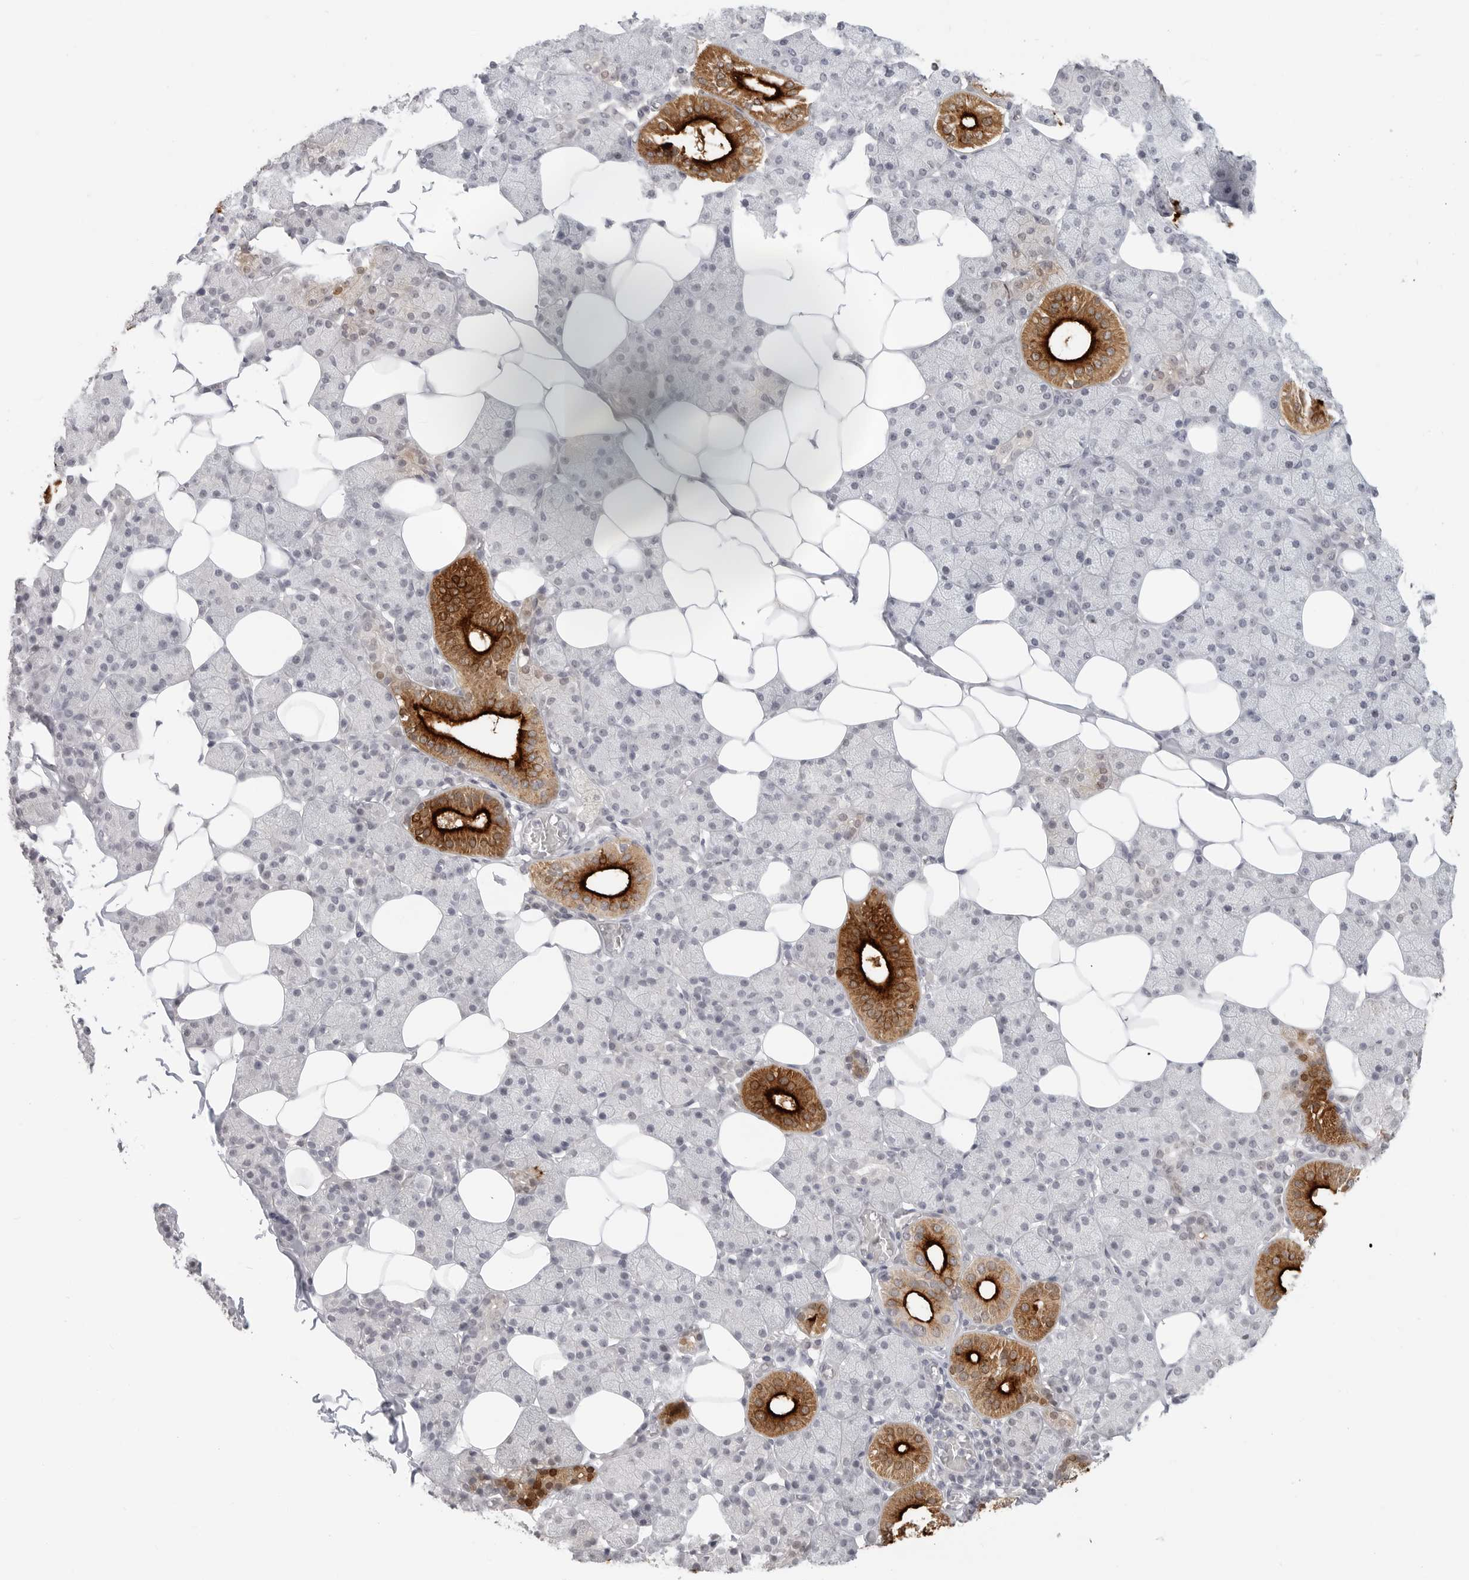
{"staining": {"intensity": "strong", "quantity": "<25%", "location": "cytoplasmic/membranous"}, "tissue": "salivary gland", "cell_type": "Glandular cells", "image_type": "normal", "snomed": [{"axis": "morphology", "description": "Normal tissue, NOS"}, {"axis": "topography", "description": "Salivary gland"}], "caption": "Strong cytoplasmic/membranous protein staining is present in about <25% of glandular cells in salivary gland. (Stains: DAB (3,3'-diaminobenzidine) in brown, nuclei in blue, Microscopy: brightfield microscopy at high magnification).", "gene": "KLK11", "patient": {"sex": "female", "age": 33}}